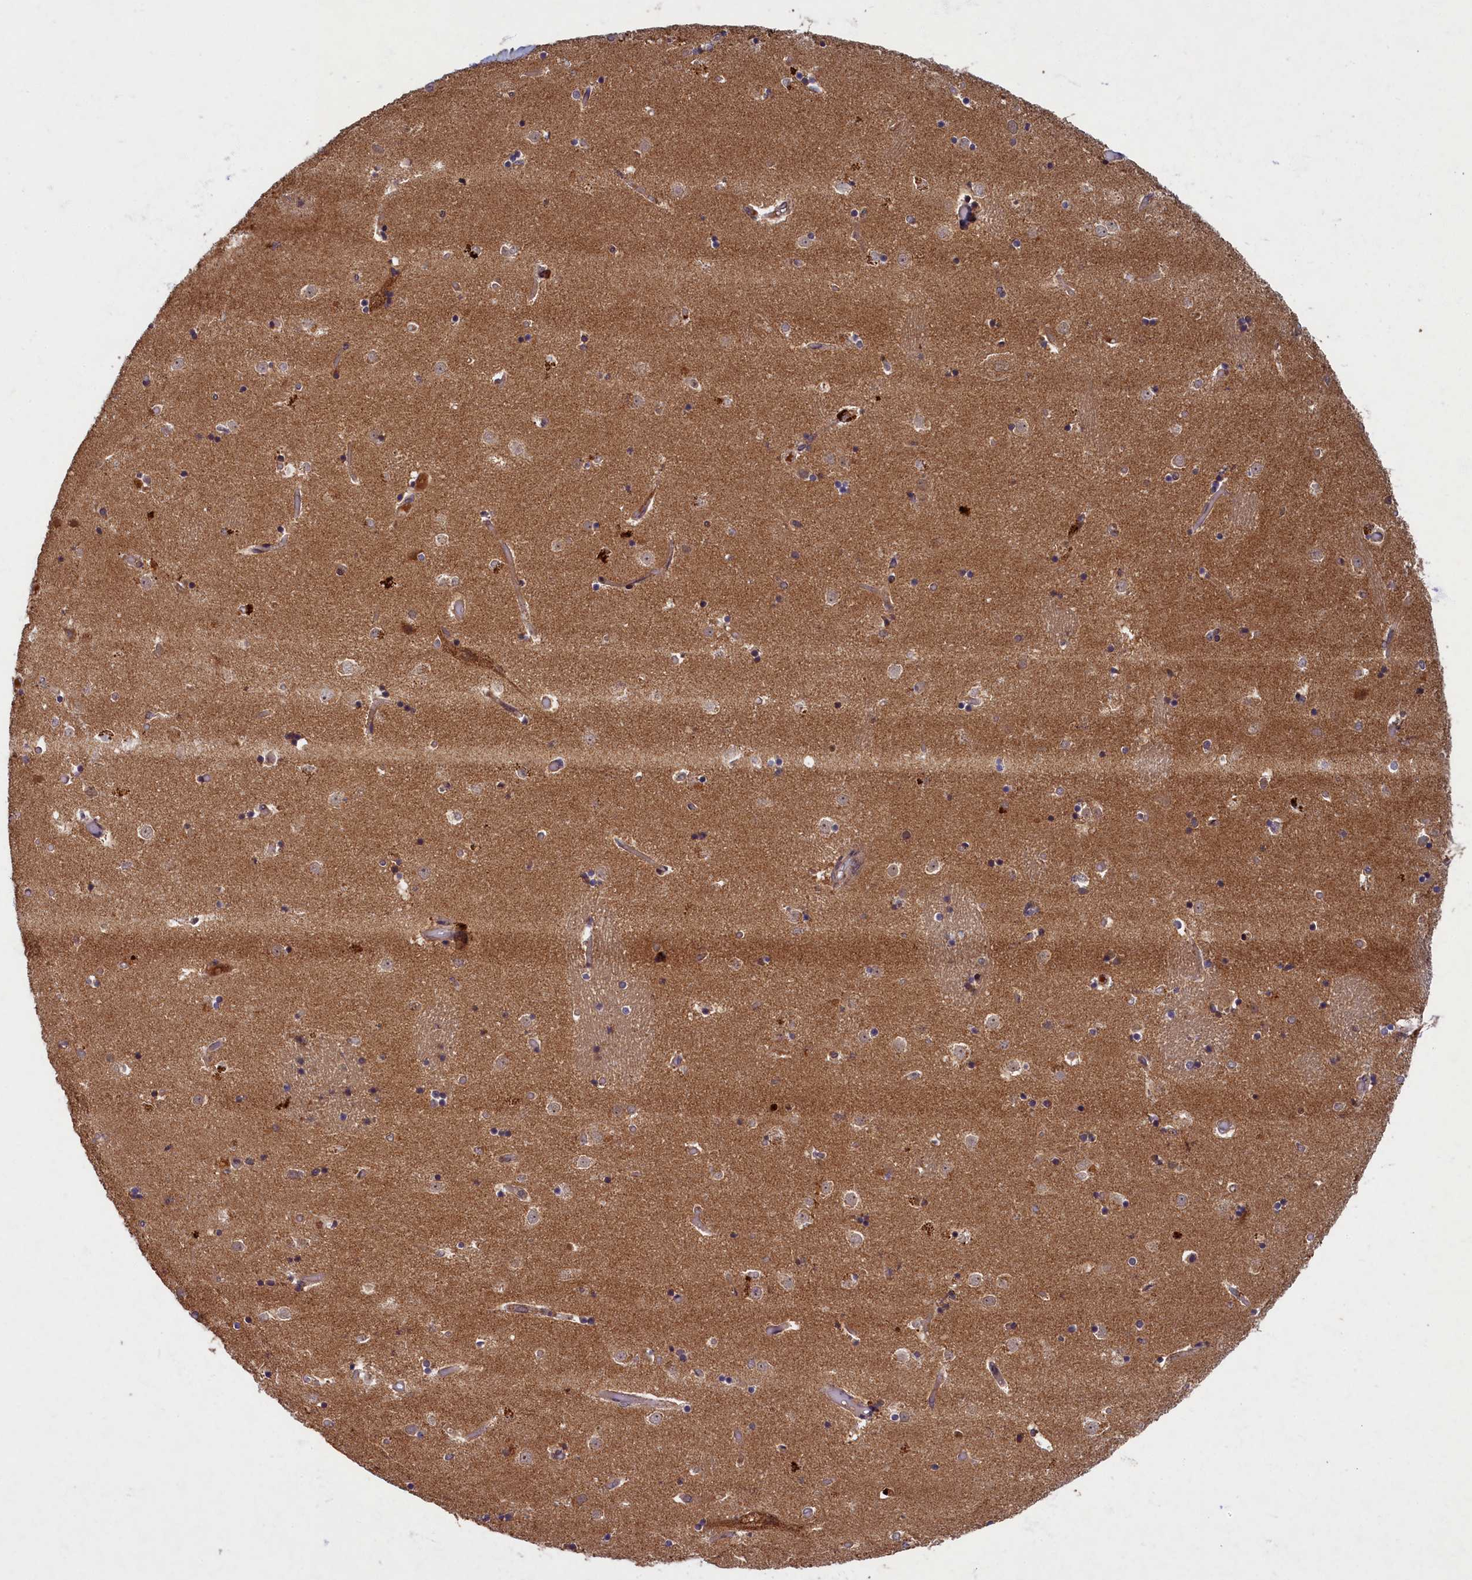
{"staining": {"intensity": "weak", "quantity": "<25%", "location": "cytoplasmic/membranous"}, "tissue": "caudate", "cell_type": "Glial cells", "image_type": "normal", "snomed": [{"axis": "morphology", "description": "Normal tissue, NOS"}, {"axis": "topography", "description": "Lateral ventricle wall"}], "caption": "This photomicrograph is of unremarkable caudate stained with immunohistochemistry (IHC) to label a protein in brown with the nuclei are counter-stained blue. There is no positivity in glial cells.", "gene": "BICD1", "patient": {"sex": "female", "age": 52}}